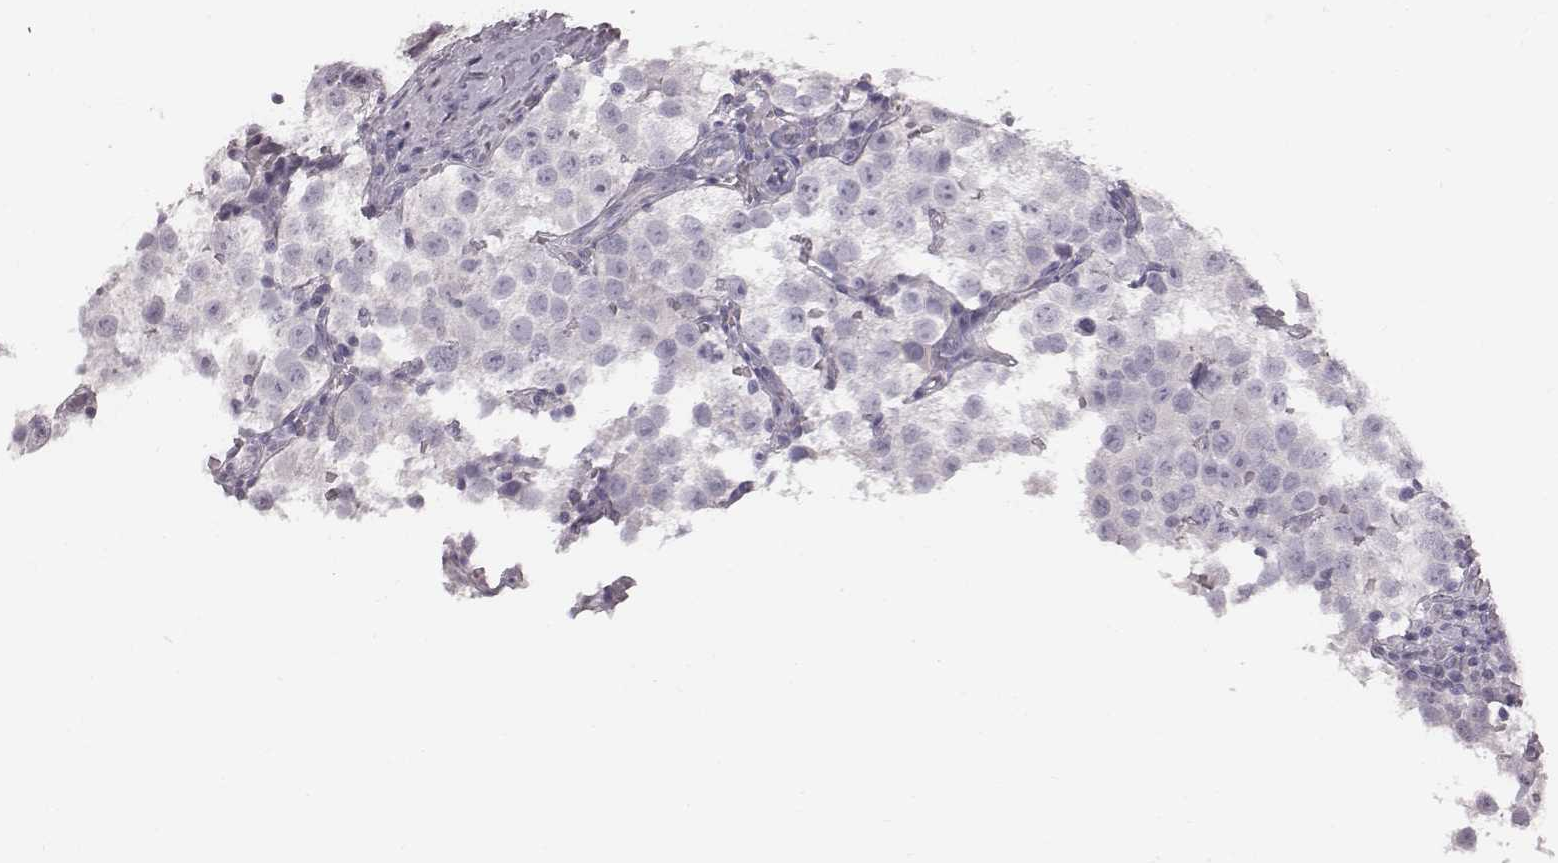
{"staining": {"intensity": "negative", "quantity": "none", "location": "none"}, "tissue": "testis cancer", "cell_type": "Tumor cells", "image_type": "cancer", "snomed": [{"axis": "morphology", "description": "Seminoma, NOS"}, {"axis": "topography", "description": "Testis"}], "caption": "This is a histopathology image of IHC staining of testis seminoma, which shows no expression in tumor cells.", "gene": "C6orf58", "patient": {"sex": "male", "age": 37}}